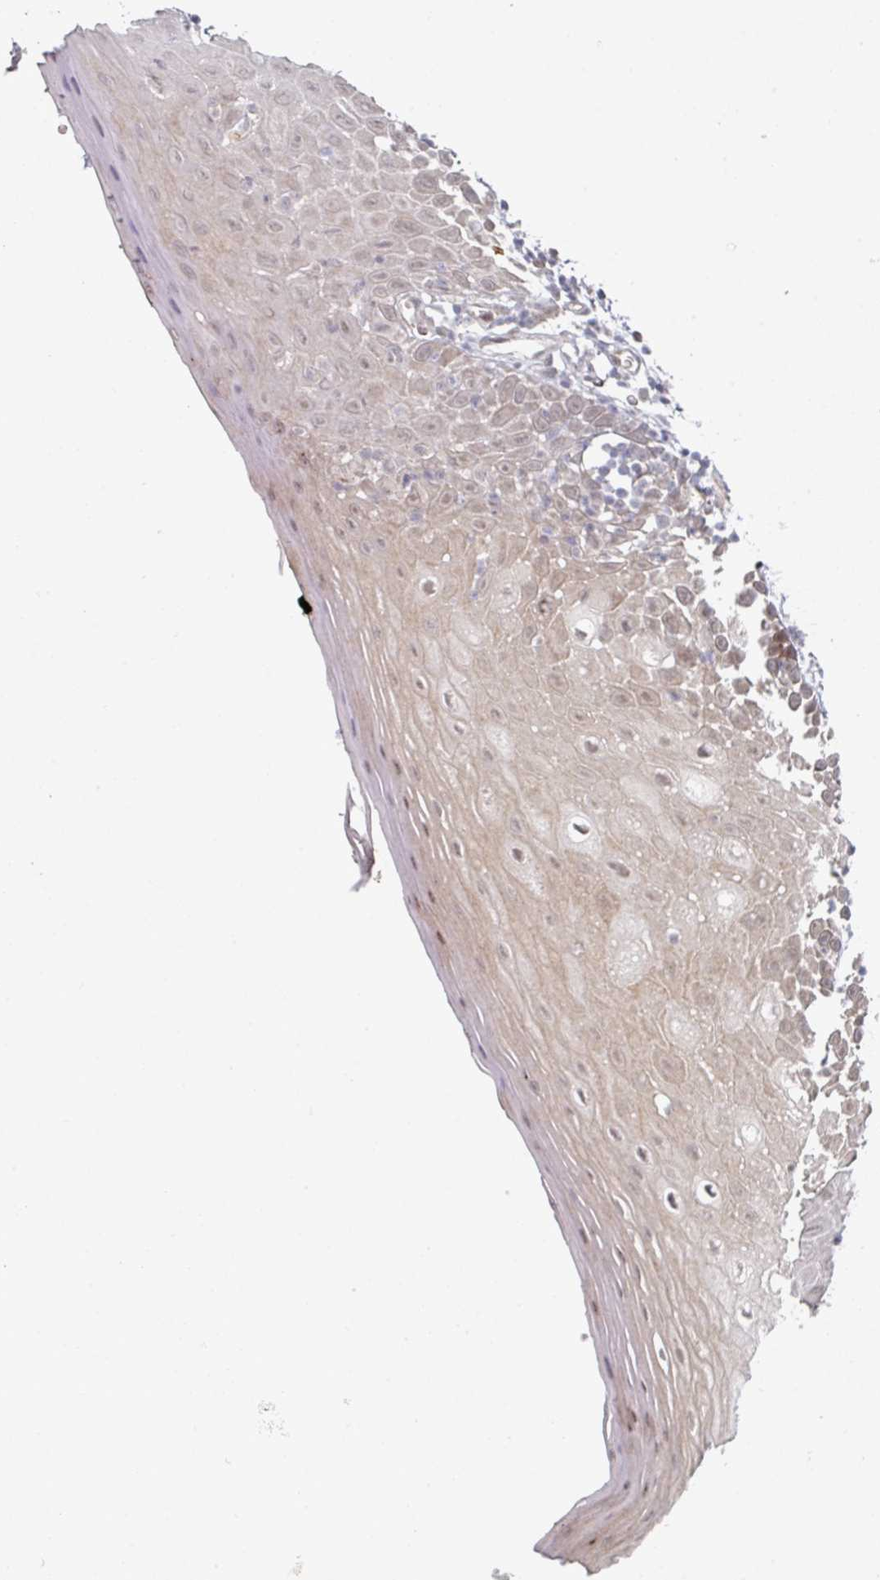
{"staining": {"intensity": "weak", "quantity": "25%-75%", "location": "cytoplasmic/membranous,nuclear"}, "tissue": "oral mucosa", "cell_type": "Squamous epithelial cells", "image_type": "normal", "snomed": [{"axis": "morphology", "description": "Normal tissue, NOS"}, {"axis": "morphology", "description": "Squamous cell carcinoma, NOS"}, {"axis": "topography", "description": "Oral tissue"}, {"axis": "topography", "description": "Tounge, NOS"}, {"axis": "topography", "description": "Head-Neck"}], "caption": "Immunohistochemistry (DAB) staining of unremarkable human oral mucosa demonstrates weak cytoplasmic/membranous,nuclear protein positivity in about 25%-75% of squamous epithelial cells.", "gene": "TMCC1", "patient": {"sex": "male", "age": 76}}